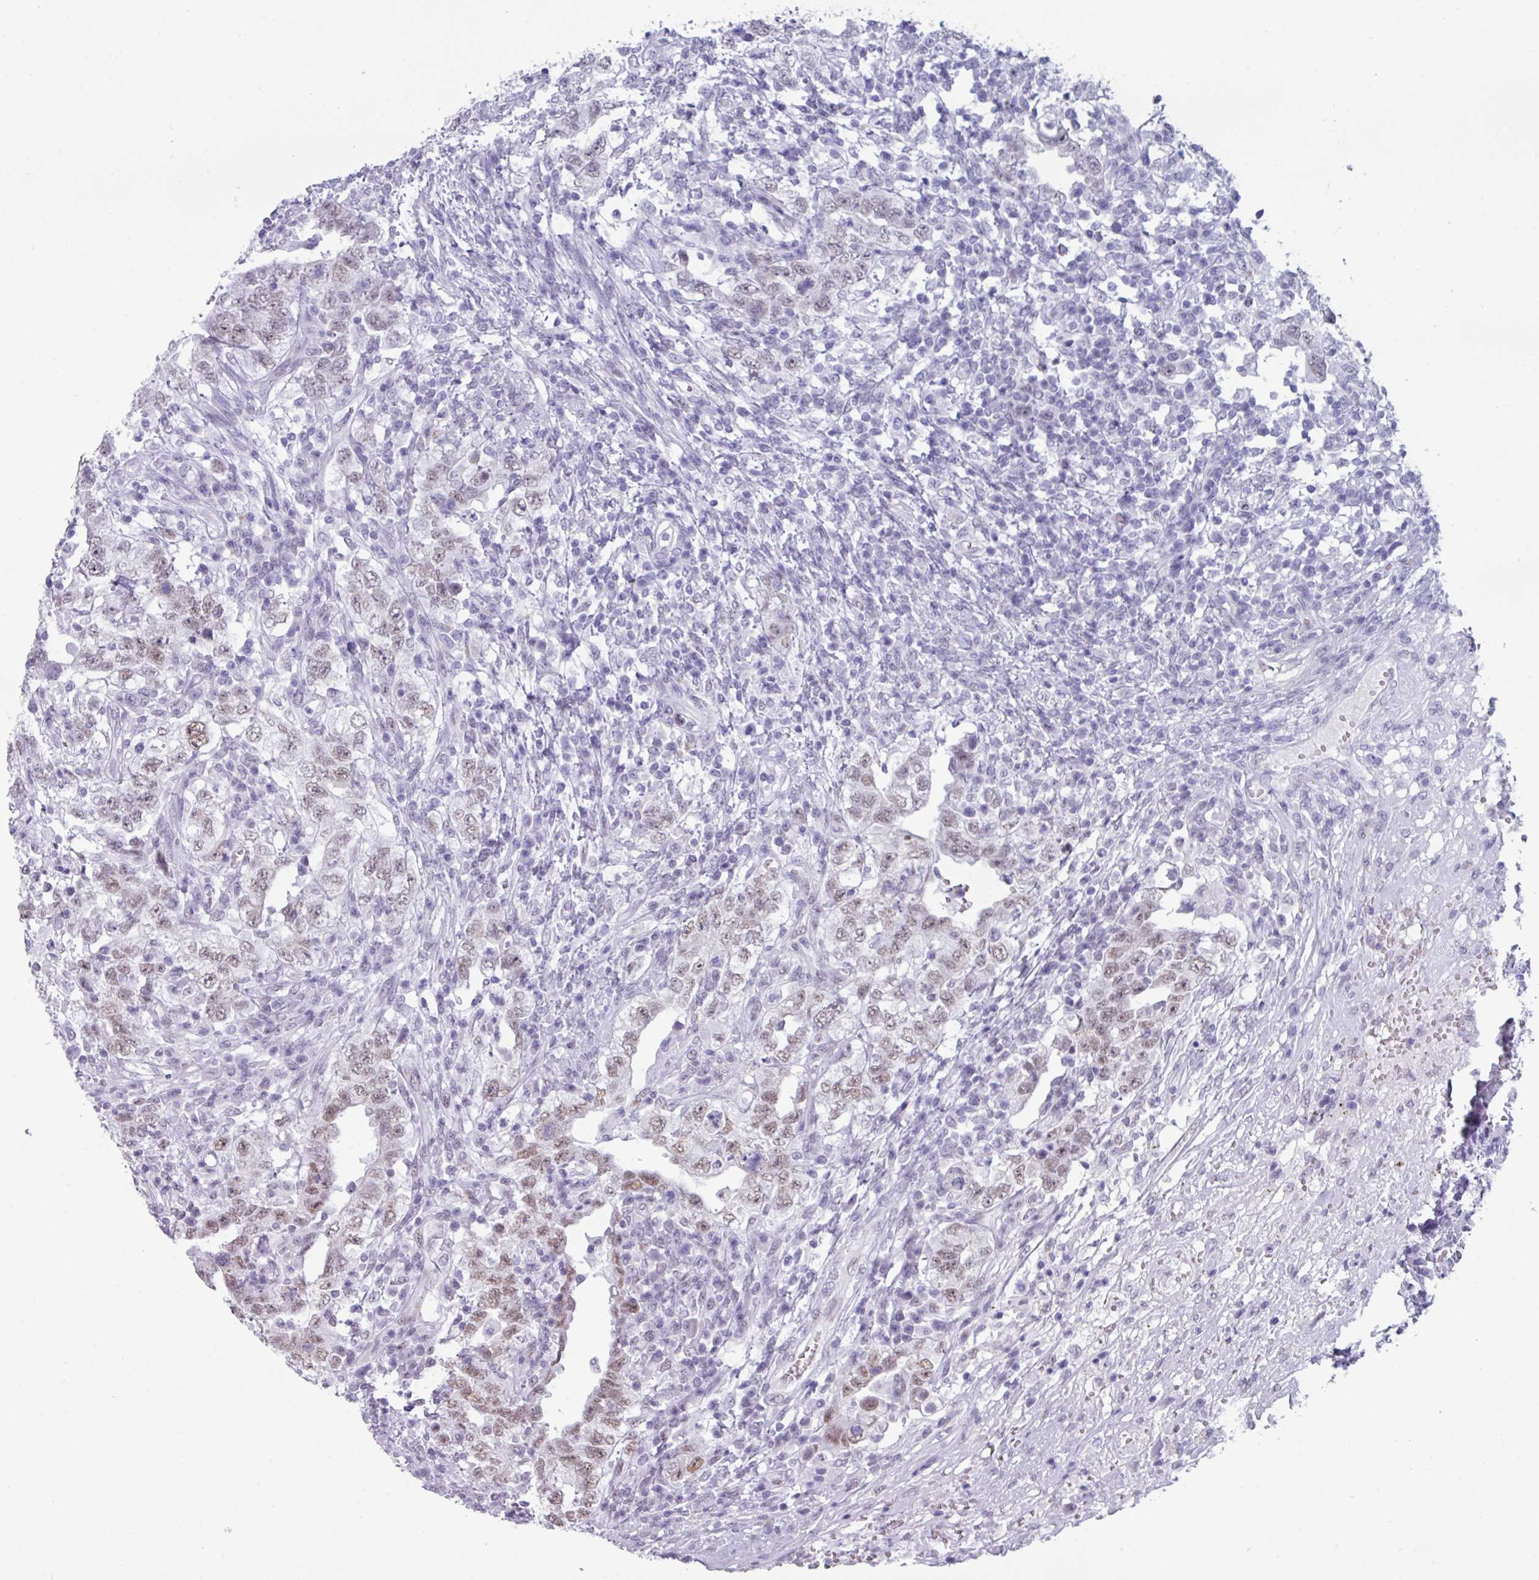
{"staining": {"intensity": "weak", "quantity": "25%-75%", "location": "nuclear"}, "tissue": "testis cancer", "cell_type": "Tumor cells", "image_type": "cancer", "snomed": [{"axis": "morphology", "description": "Carcinoma, Embryonal, NOS"}, {"axis": "topography", "description": "Testis"}], "caption": "Weak nuclear staining for a protein is present in approximately 25%-75% of tumor cells of testis cancer using immunohistochemistry (IHC).", "gene": "PUF60", "patient": {"sex": "male", "age": 26}}